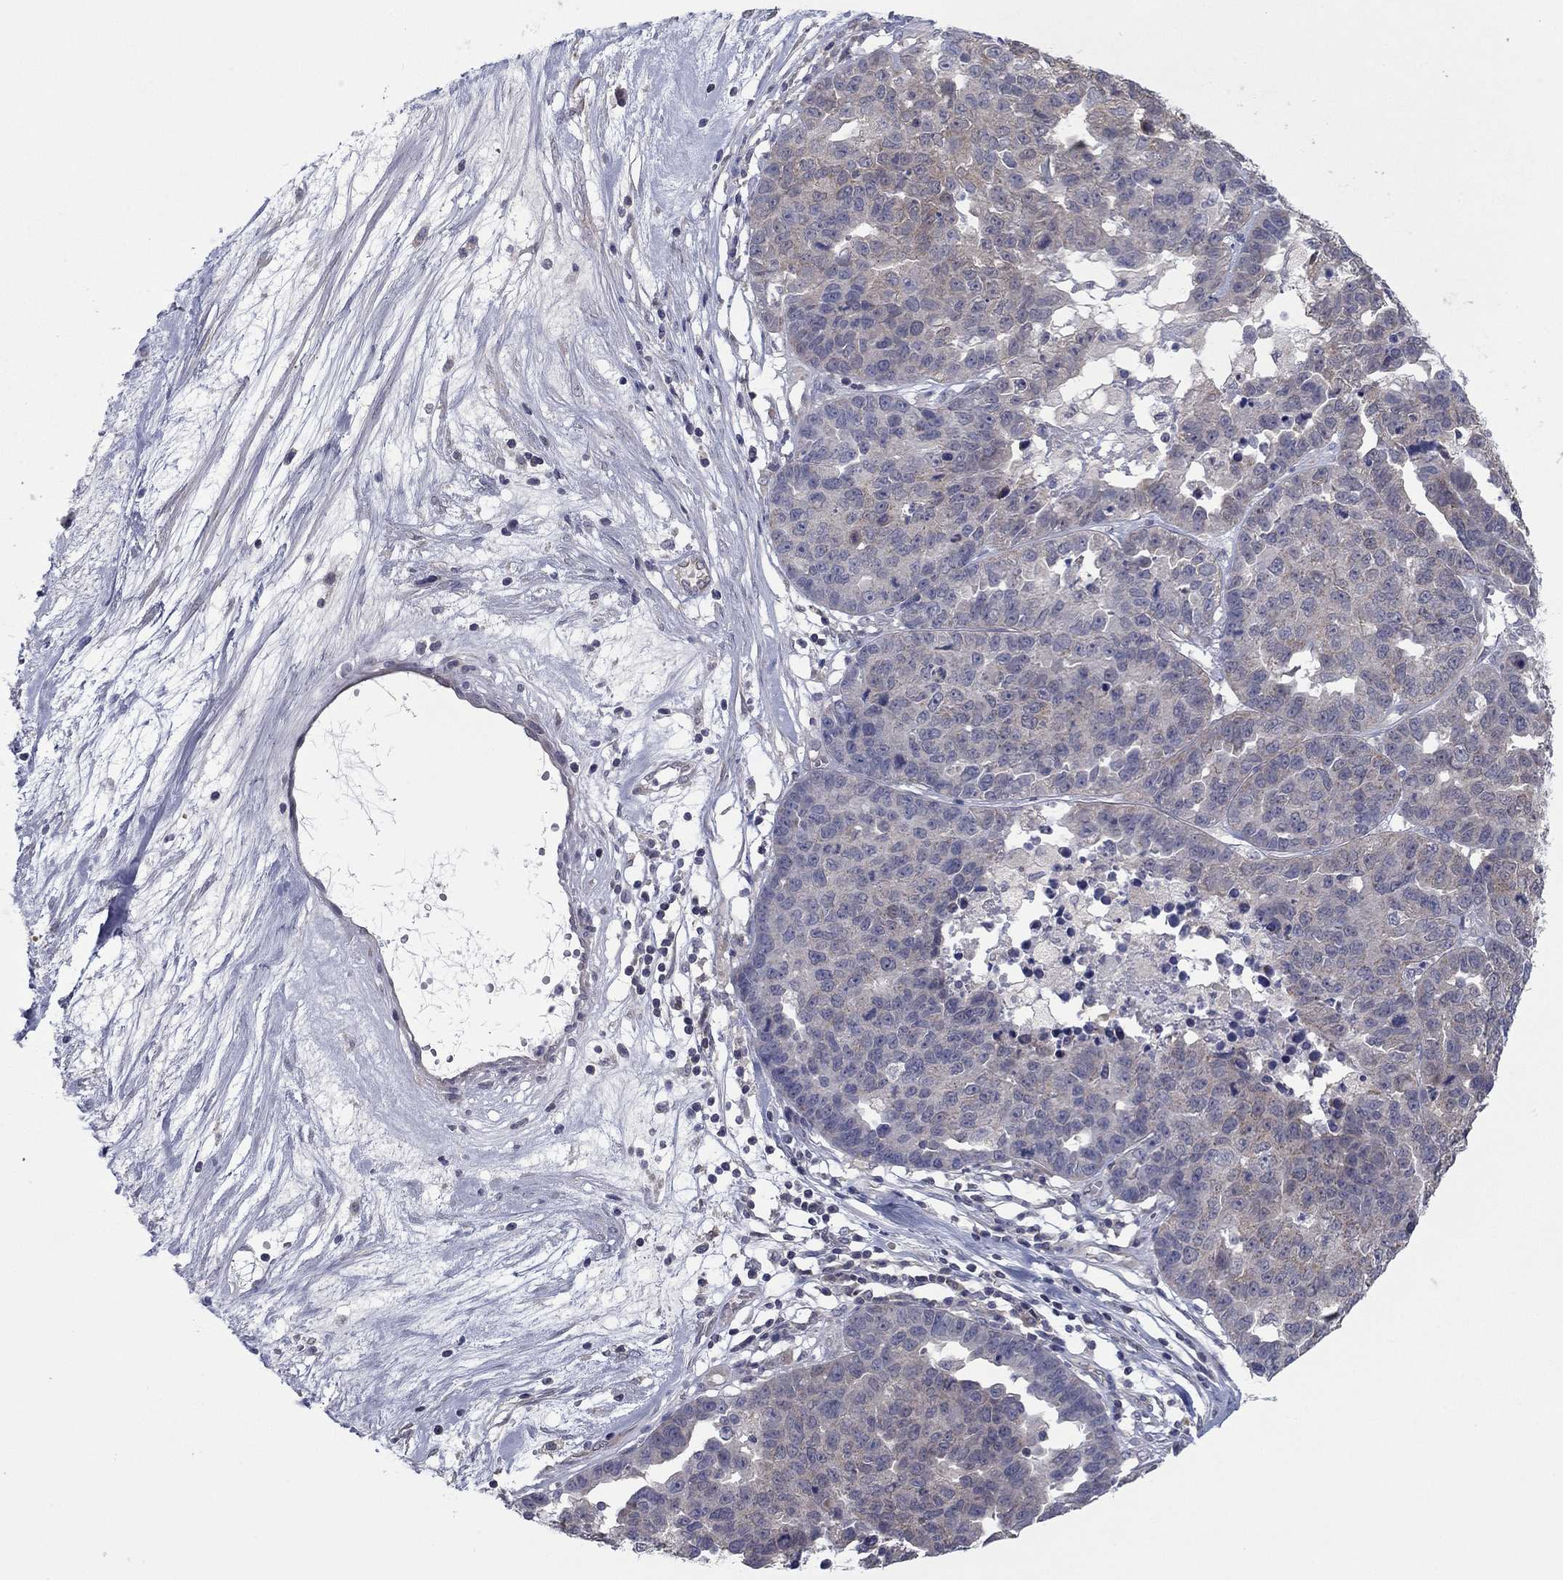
{"staining": {"intensity": "weak", "quantity": "25%-75%", "location": "cytoplasmic/membranous"}, "tissue": "ovarian cancer", "cell_type": "Tumor cells", "image_type": "cancer", "snomed": [{"axis": "morphology", "description": "Cystadenocarcinoma, serous, NOS"}, {"axis": "topography", "description": "Ovary"}], "caption": "Protein staining exhibits weak cytoplasmic/membranous expression in about 25%-75% of tumor cells in ovarian cancer. (DAB (3,3'-diaminobenzidine) IHC, brown staining for protein, blue staining for nuclei).", "gene": "GRHPR", "patient": {"sex": "female", "age": 87}}